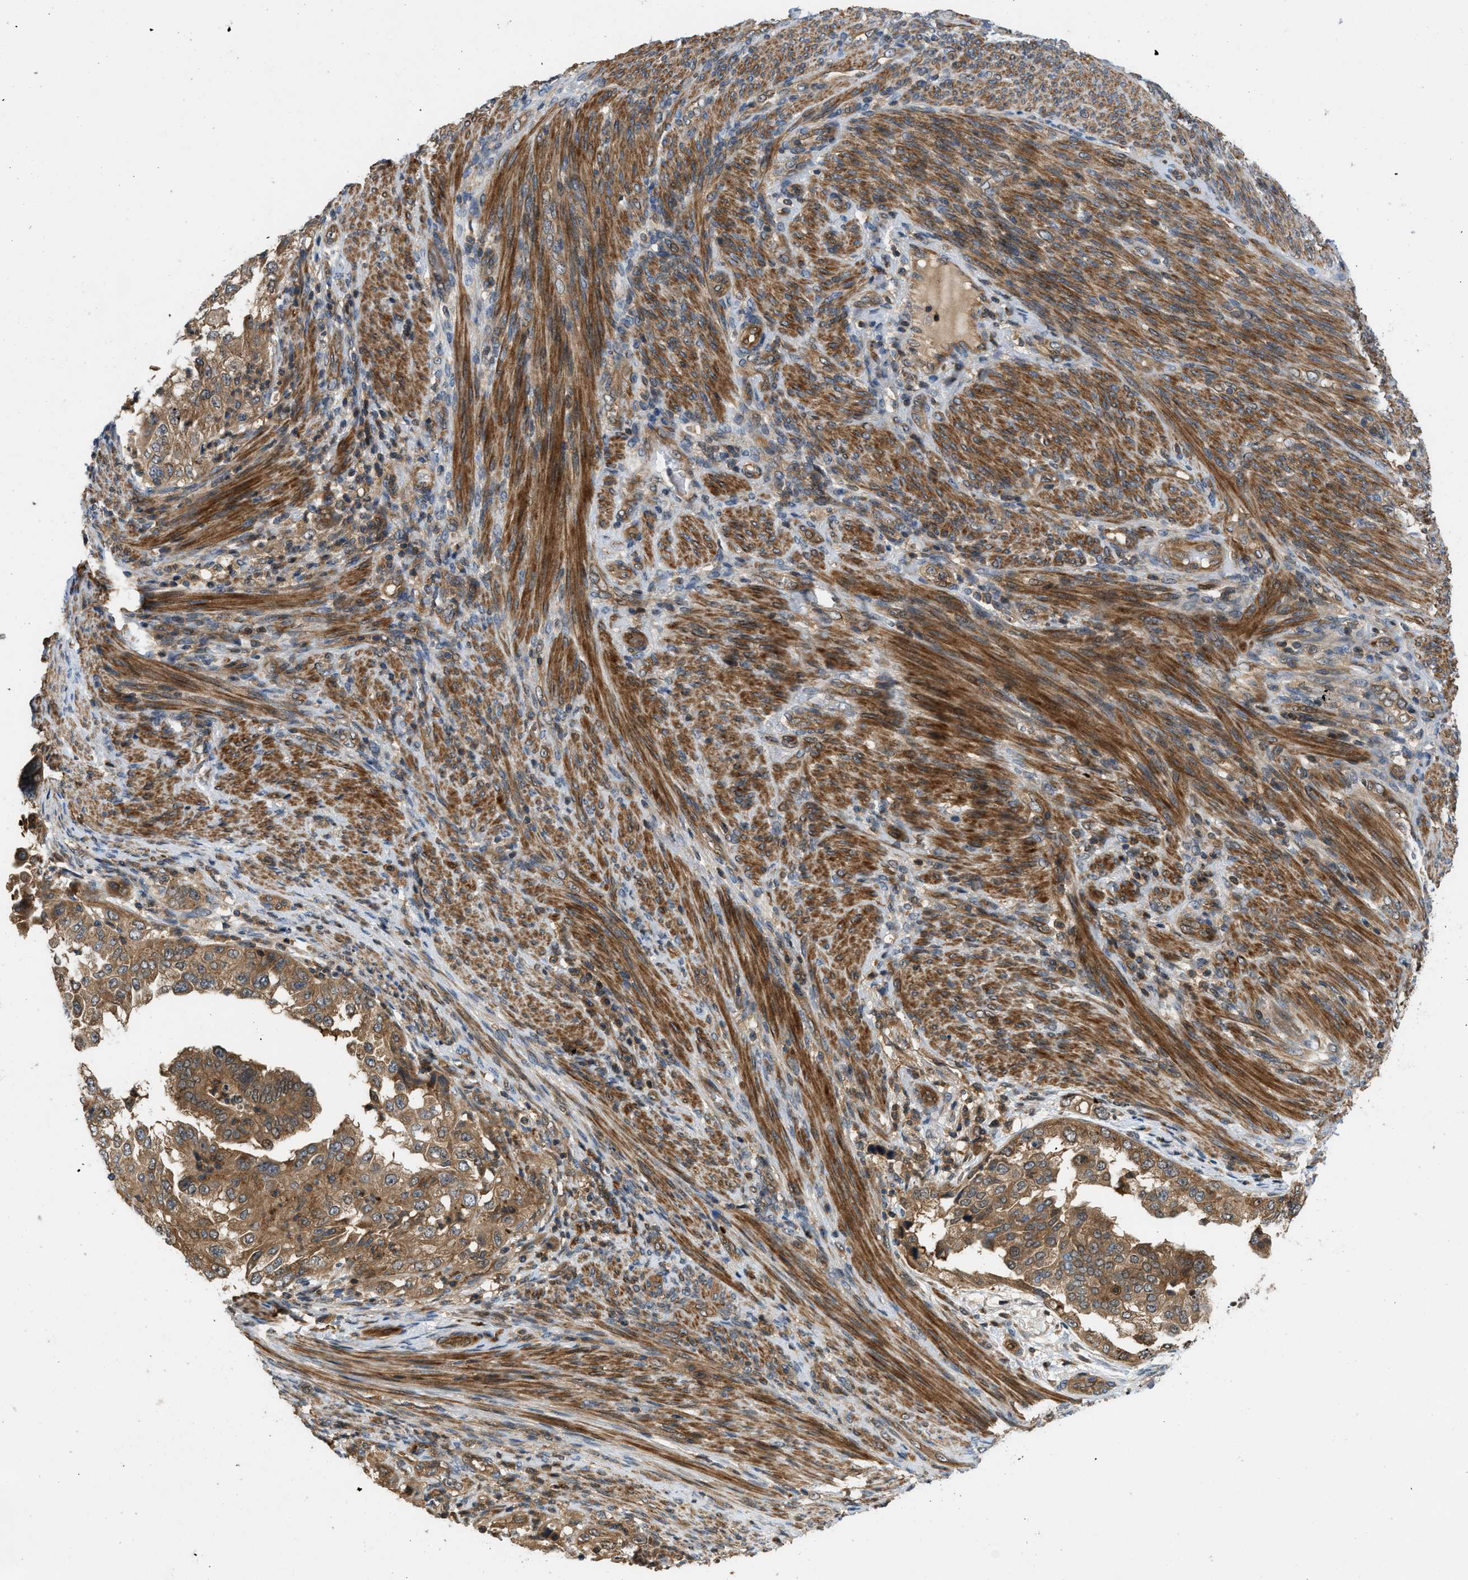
{"staining": {"intensity": "moderate", "quantity": ">75%", "location": "cytoplasmic/membranous"}, "tissue": "endometrial cancer", "cell_type": "Tumor cells", "image_type": "cancer", "snomed": [{"axis": "morphology", "description": "Adenocarcinoma, NOS"}, {"axis": "topography", "description": "Endometrium"}], "caption": "A brown stain highlights moderate cytoplasmic/membranous positivity of a protein in endometrial cancer (adenocarcinoma) tumor cells. The protein is shown in brown color, while the nuclei are stained blue.", "gene": "GPR31", "patient": {"sex": "female", "age": 85}}